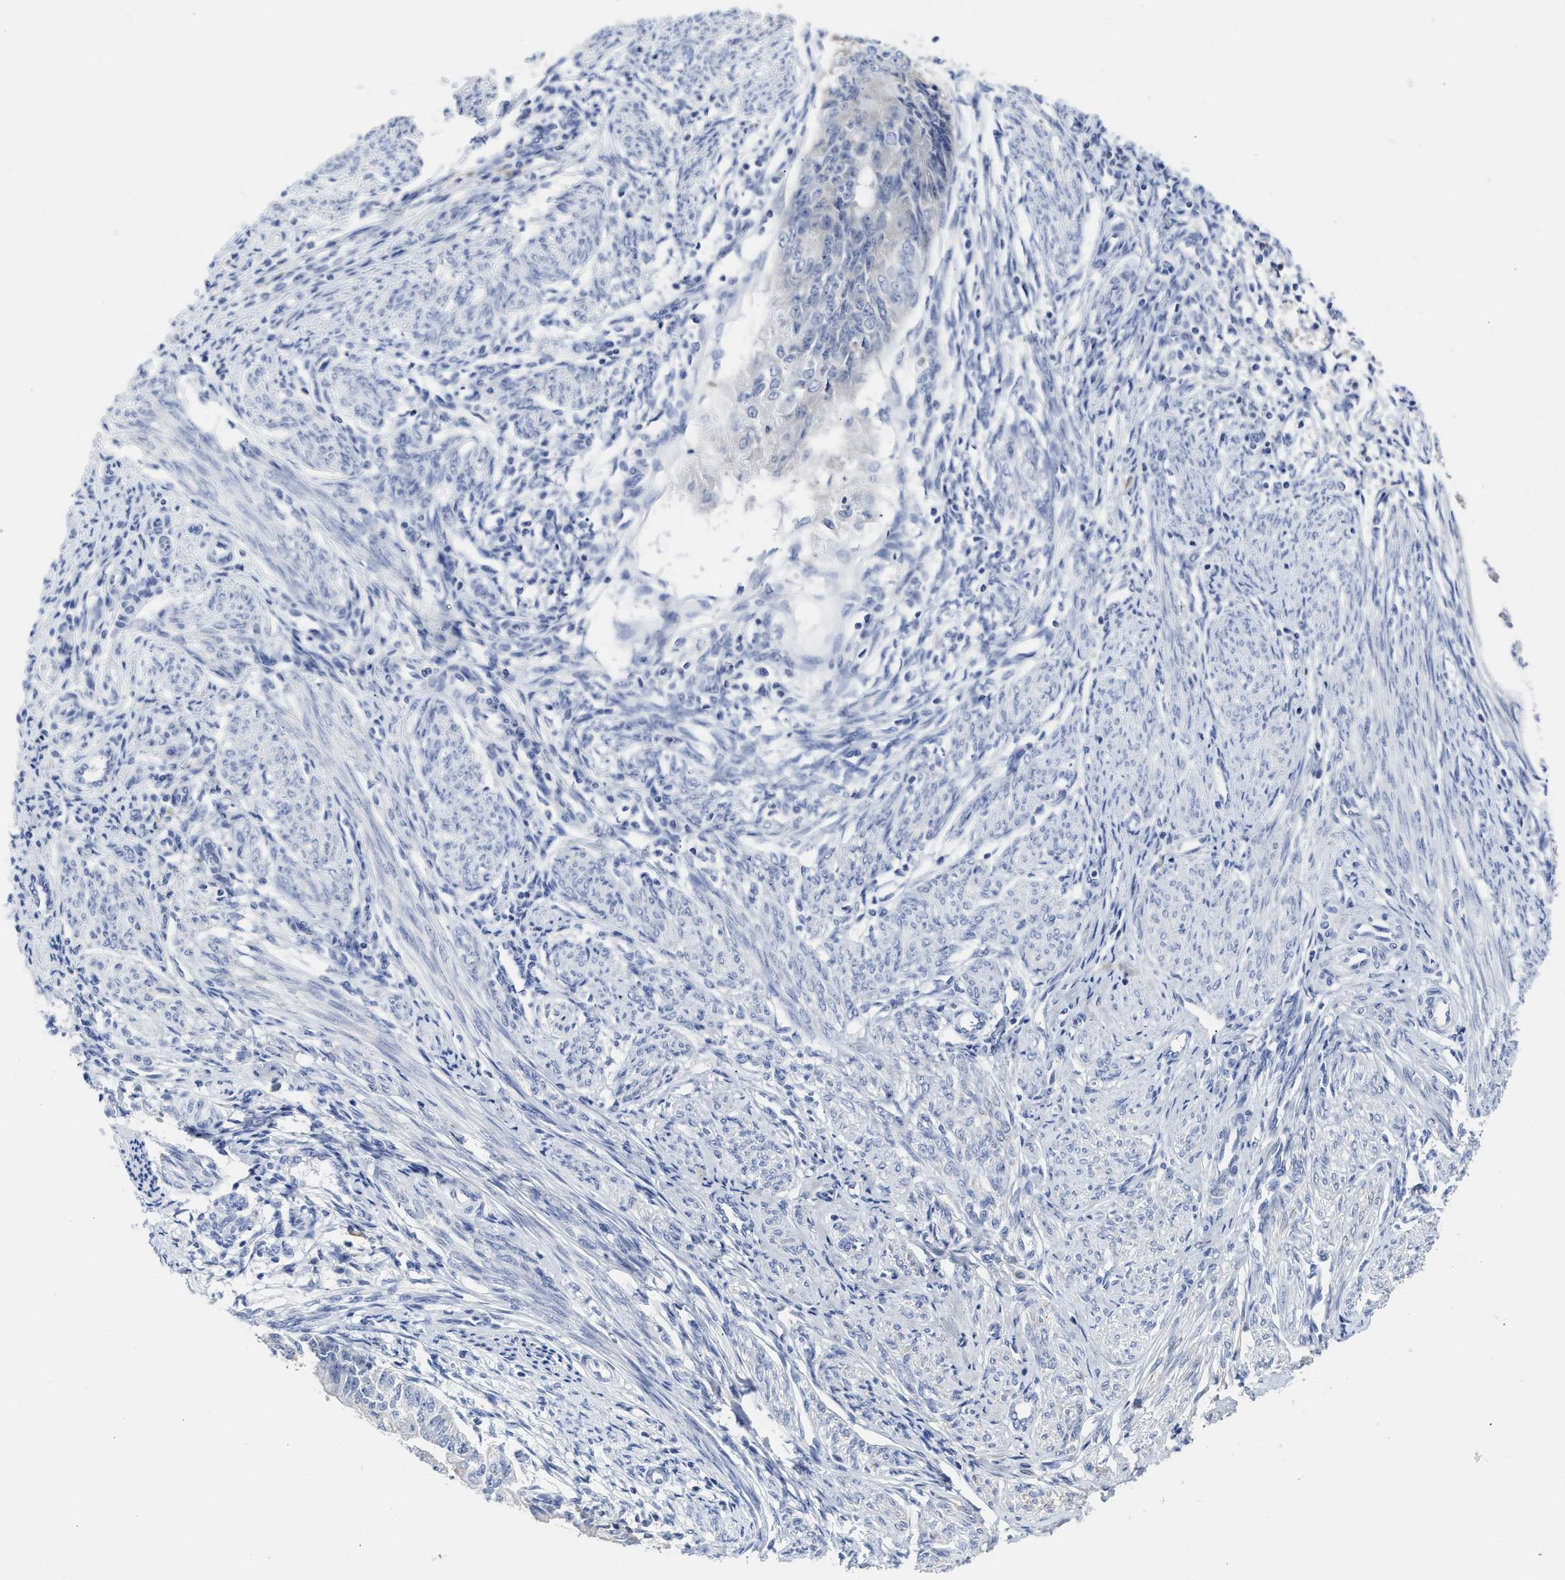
{"staining": {"intensity": "negative", "quantity": "none", "location": "none"}, "tissue": "endometrial cancer", "cell_type": "Tumor cells", "image_type": "cancer", "snomed": [{"axis": "morphology", "description": "Adenocarcinoma, NOS"}, {"axis": "topography", "description": "Endometrium"}], "caption": "Endometrial cancer was stained to show a protein in brown. There is no significant positivity in tumor cells.", "gene": "C2", "patient": {"sex": "female", "age": 32}}